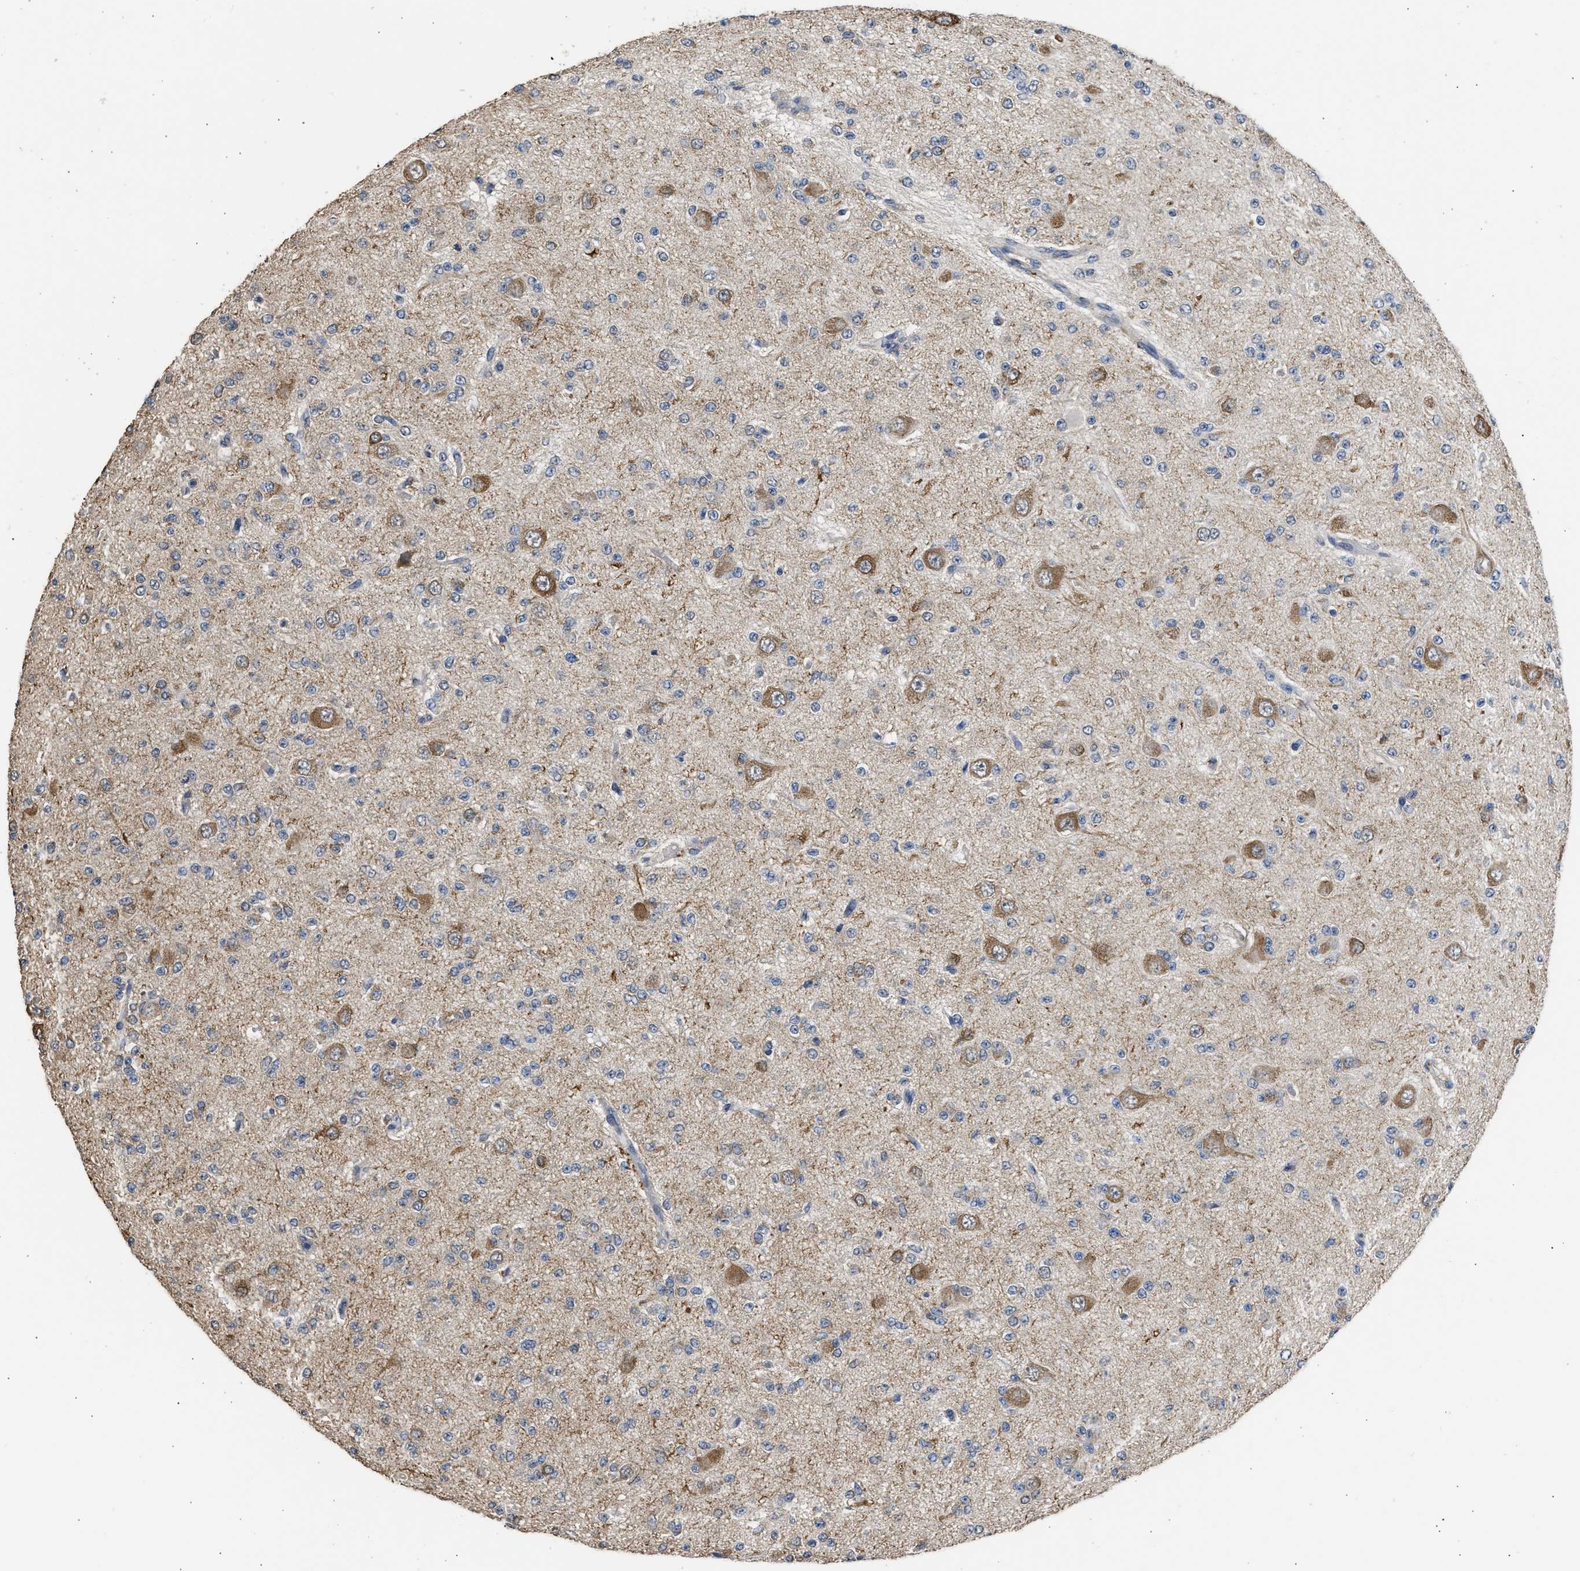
{"staining": {"intensity": "moderate", "quantity": "<25%", "location": "cytoplasmic/membranous"}, "tissue": "glioma", "cell_type": "Tumor cells", "image_type": "cancer", "snomed": [{"axis": "morphology", "description": "Glioma, malignant, Low grade"}, {"axis": "topography", "description": "Brain"}], "caption": "The histopathology image shows a brown stain indicating the presence of a protein in the cytoplasmic/membranous of tumor cells in glioma.", "gene": "SPINT2", "patient": {"sex": "male", "age": 38}}